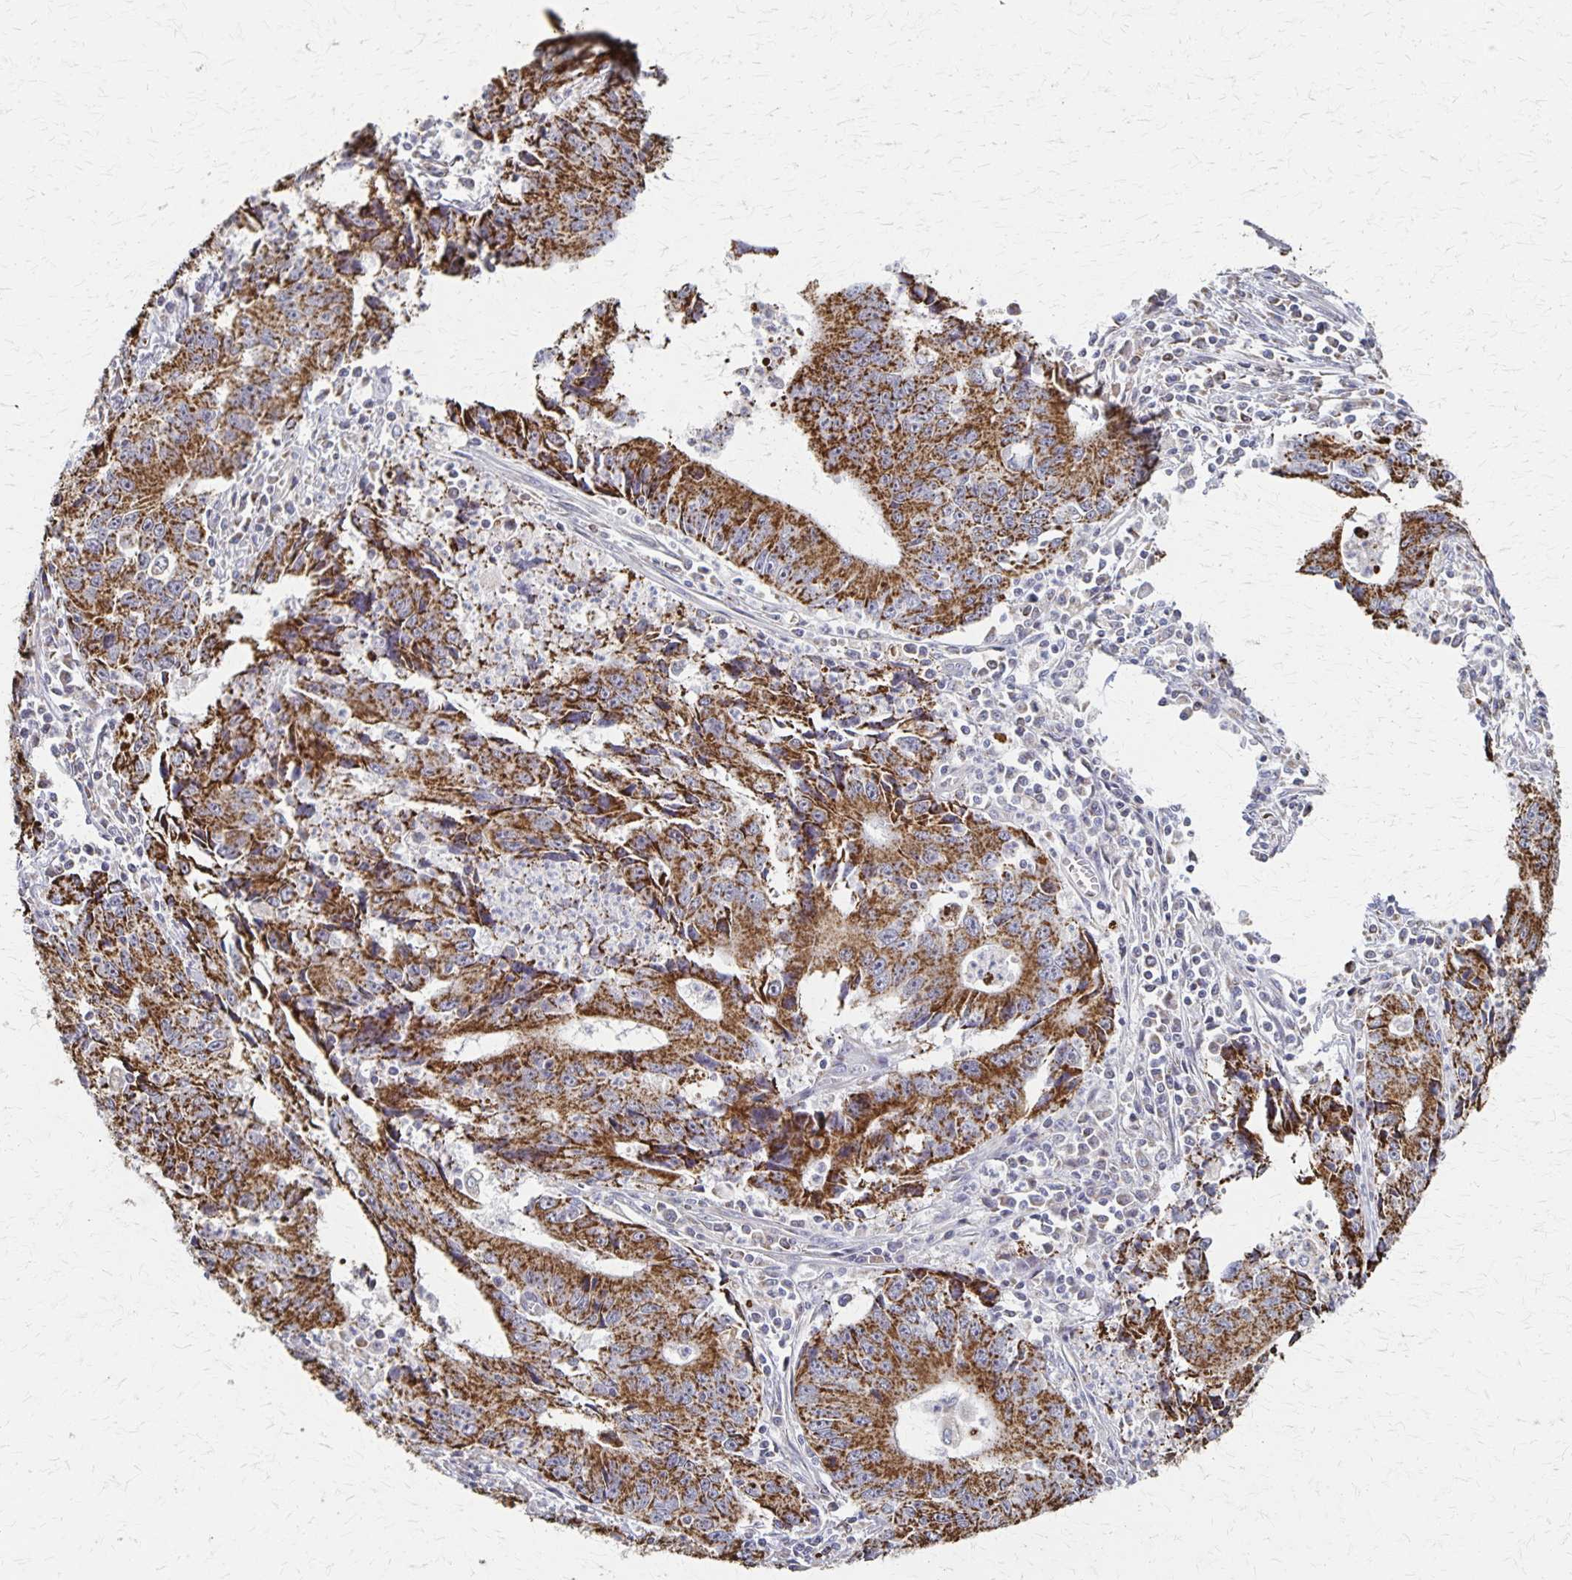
{"staining": {"intensity": "strong", "quantity": ">75%", "location": "cytoplasmic/membranous"}, "tissue": "liver cancer", "cell_type": "Tumor cells", "image_type": "cancer", "snomed": [{"axis": "morphology", "description": "Cholangiocarcinoma"}, {"axis": "topography", "description": "Liver"}], "caption": "Immunohistochemistry micrograph of liver cancer stained for a protein (brown), which exhibits high levels of strong cytoplasmic/membranous staining in approximately >75% of tumor cells.", "gene": "DYRK4", "patient": {"sex": "male", "age": 65}}